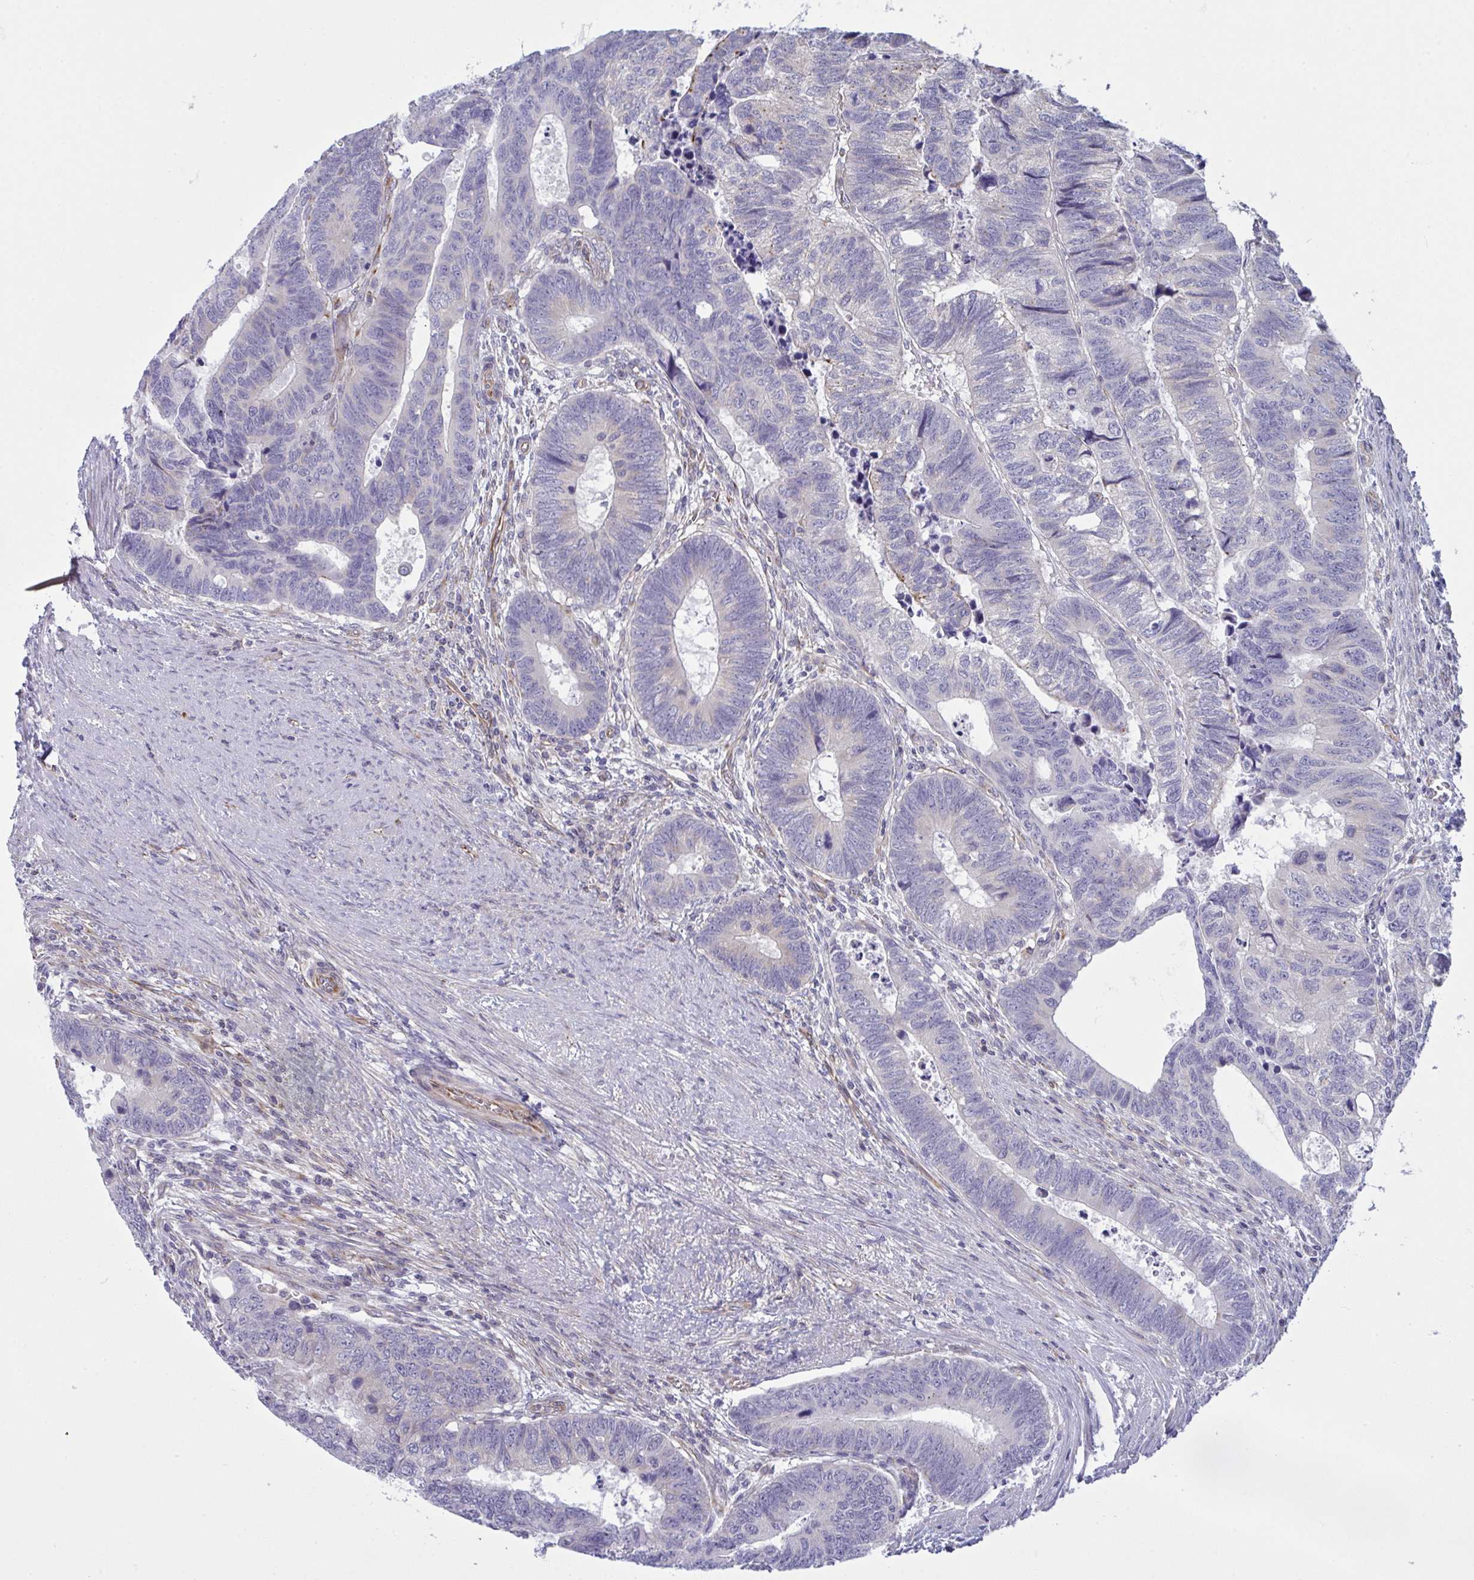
{"staining": {"intensity": "negative", "quantity": "none", "location": "none"}, "tissue": "colorectal cancer", "cell_type": "Tumor cells", "image_type": "cancer", "snomed": [{"axis": "morphology", "description": "Adenocarcinoma, NOS"}, {"axis": "topography", "description": "Colon"}], "caption": "IHC of colorectal cancer reveals no expression in tumor cells.", "gene": "DCBLD1", "patient": {"sex": "male", "age": 62}}